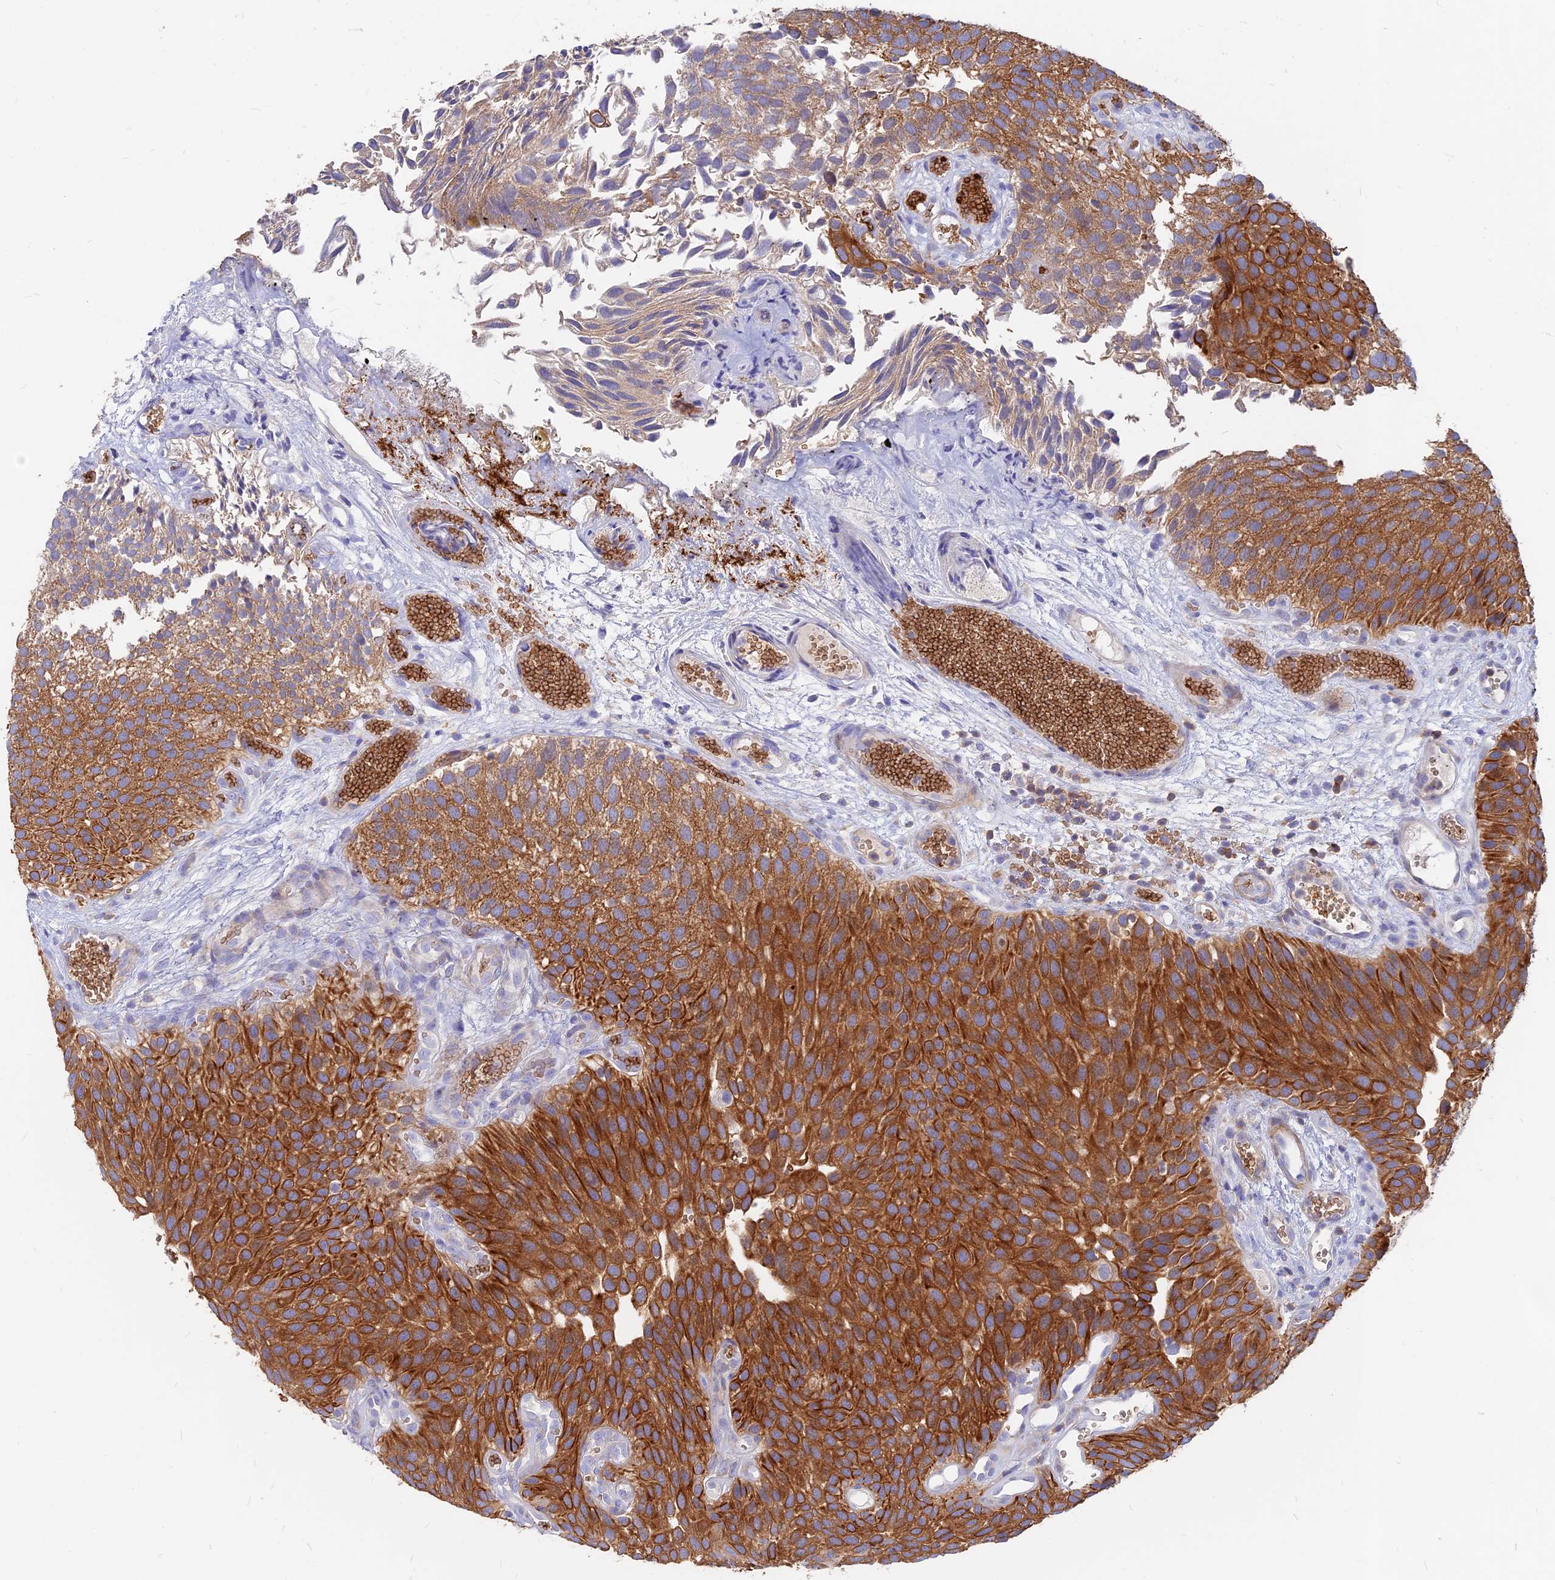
{"staining": {"intensity": "strong", "quantity": ">75%", "location": "cytoplasmic/membranous"}, "tissue": "urothelial cancer", "cell_type": "Tumor cells", "image_type": "cancer", "snomed": [{"axis": "morphology", "description": "Urothelial carcinoma, Low grade"}, {"axis": "topography", "description": "Urinary bladder"}], "caption": "An image of human urothelial cancer stained for a protein demonstrates strong cytoplasmic/membranous brown staining in tumor cells. Using DAB (3,3'-diaminobenzidine) (brown) and hematoxylin (blue) stains, captured at high magnification using brightfield microscopy.", "gene": "DENND2D", "patient": {"sex": "male", "age": 89}}